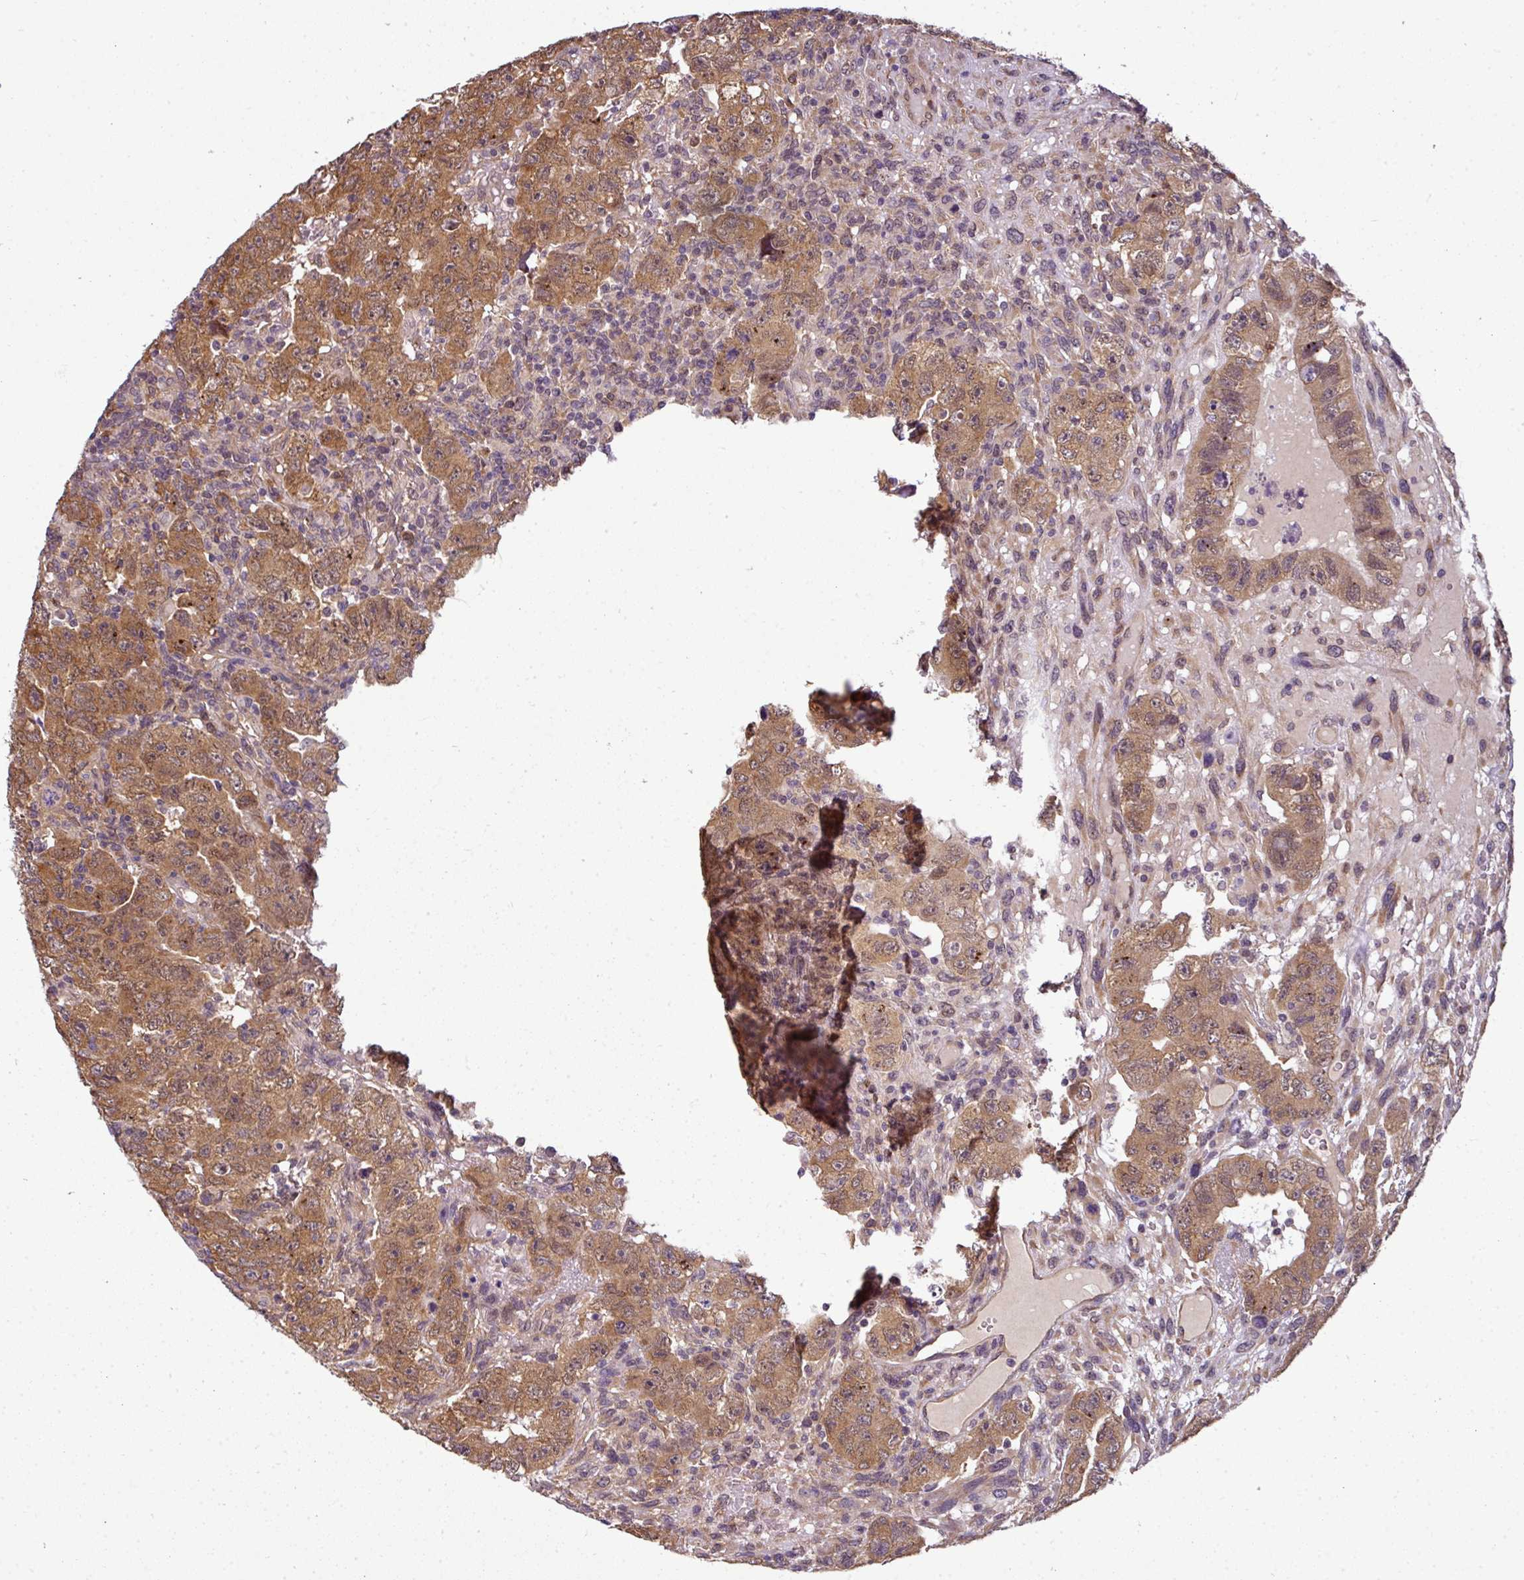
{"staining": {"intensity": "moderate", "quantity": ">75%", "location": "cytoplasmic/membranous"}, "tissue": "testis cancer", "cell_type": "Tumor cells", "image_type": "cancer", "snomed": [{"axis": "morphology", "description": "Carcinoma, Embryonal, NOS"}, {"axis": "topography", "description": "Testis"}], "caption": "Testis cancer stained for a protein shows moderate cytoplasmic/membranous positivity in tumor cells. The protein of interest is shown in brown color, while the nuclei are stained blue.", "gene": "RBM4B", "patient": {"sex": "male", "age": 24}}